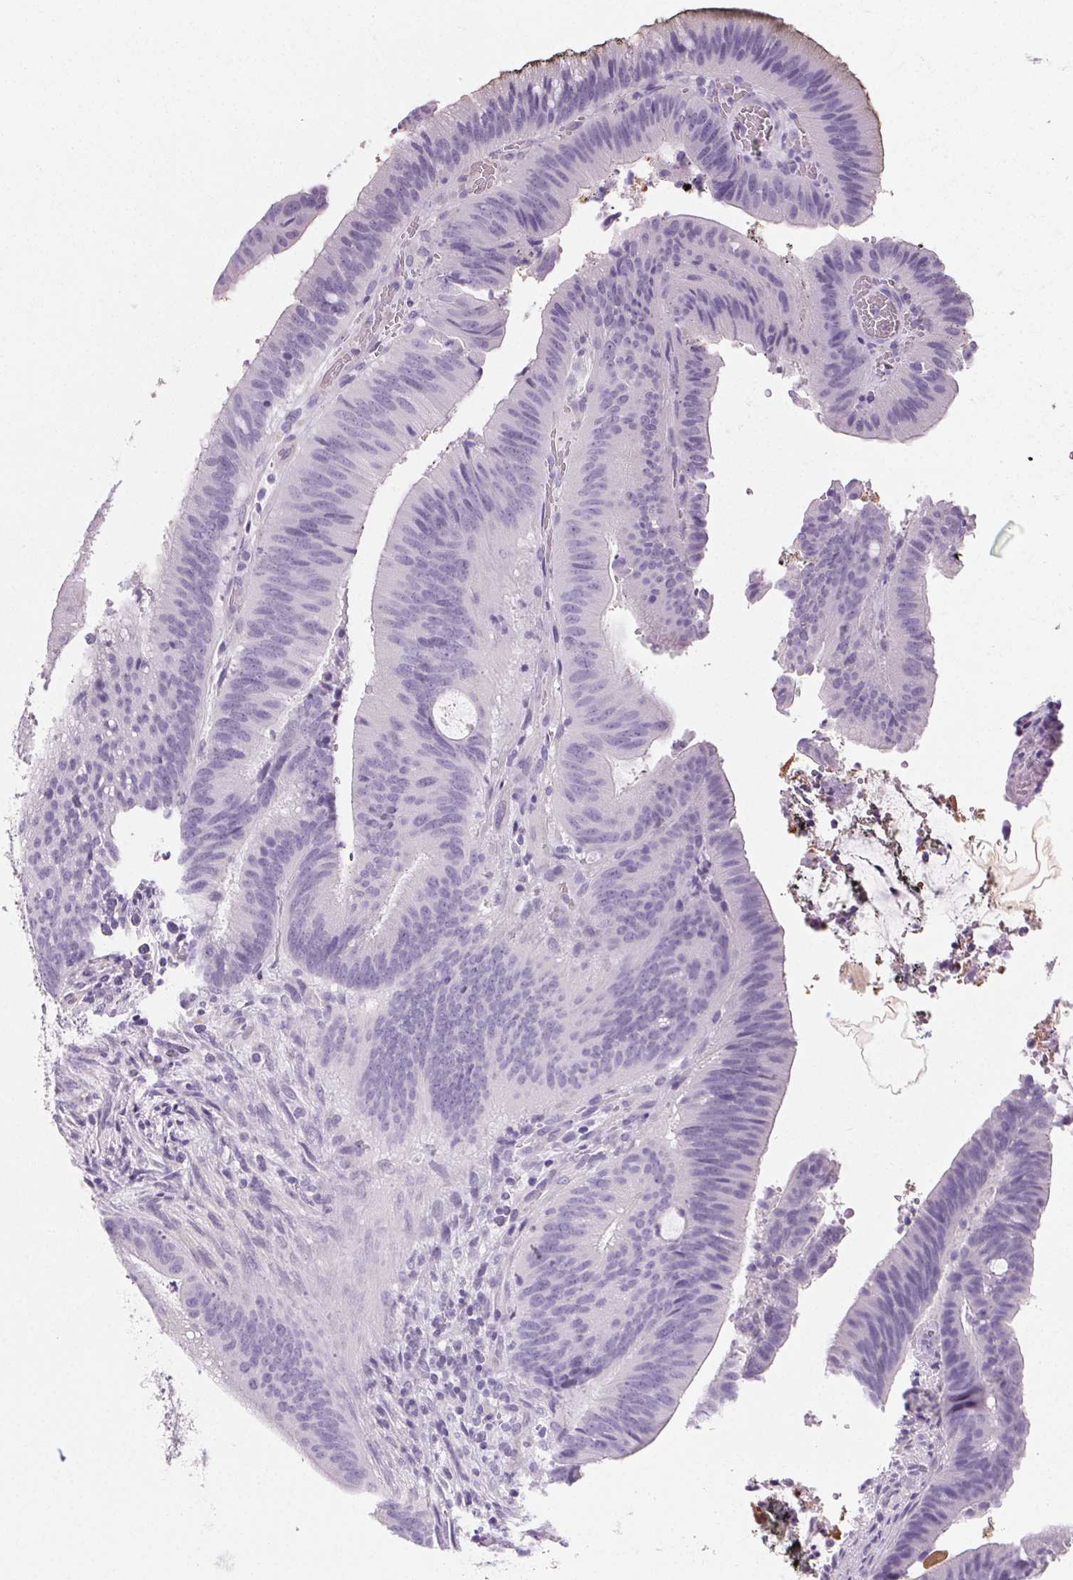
{"staining": {"intensity": "negative", "quantity": "none", "location": "none"}, "tissue": "colorectal cancer", "cell_type": "Tumor cells", "image_type": "cancer", "snomed": [{"axis": "morphology", "description": "Adenocarcinoma, NOS"}, {"axis": "topography", "description": "Colon"}], "caption": "An IHC micrograph of colorectal cancer is shown. There is no staining in tumor cells of colorectal cancer.", "gene": "PRSS3", "patient": {"sex": "female", "age": 43}}